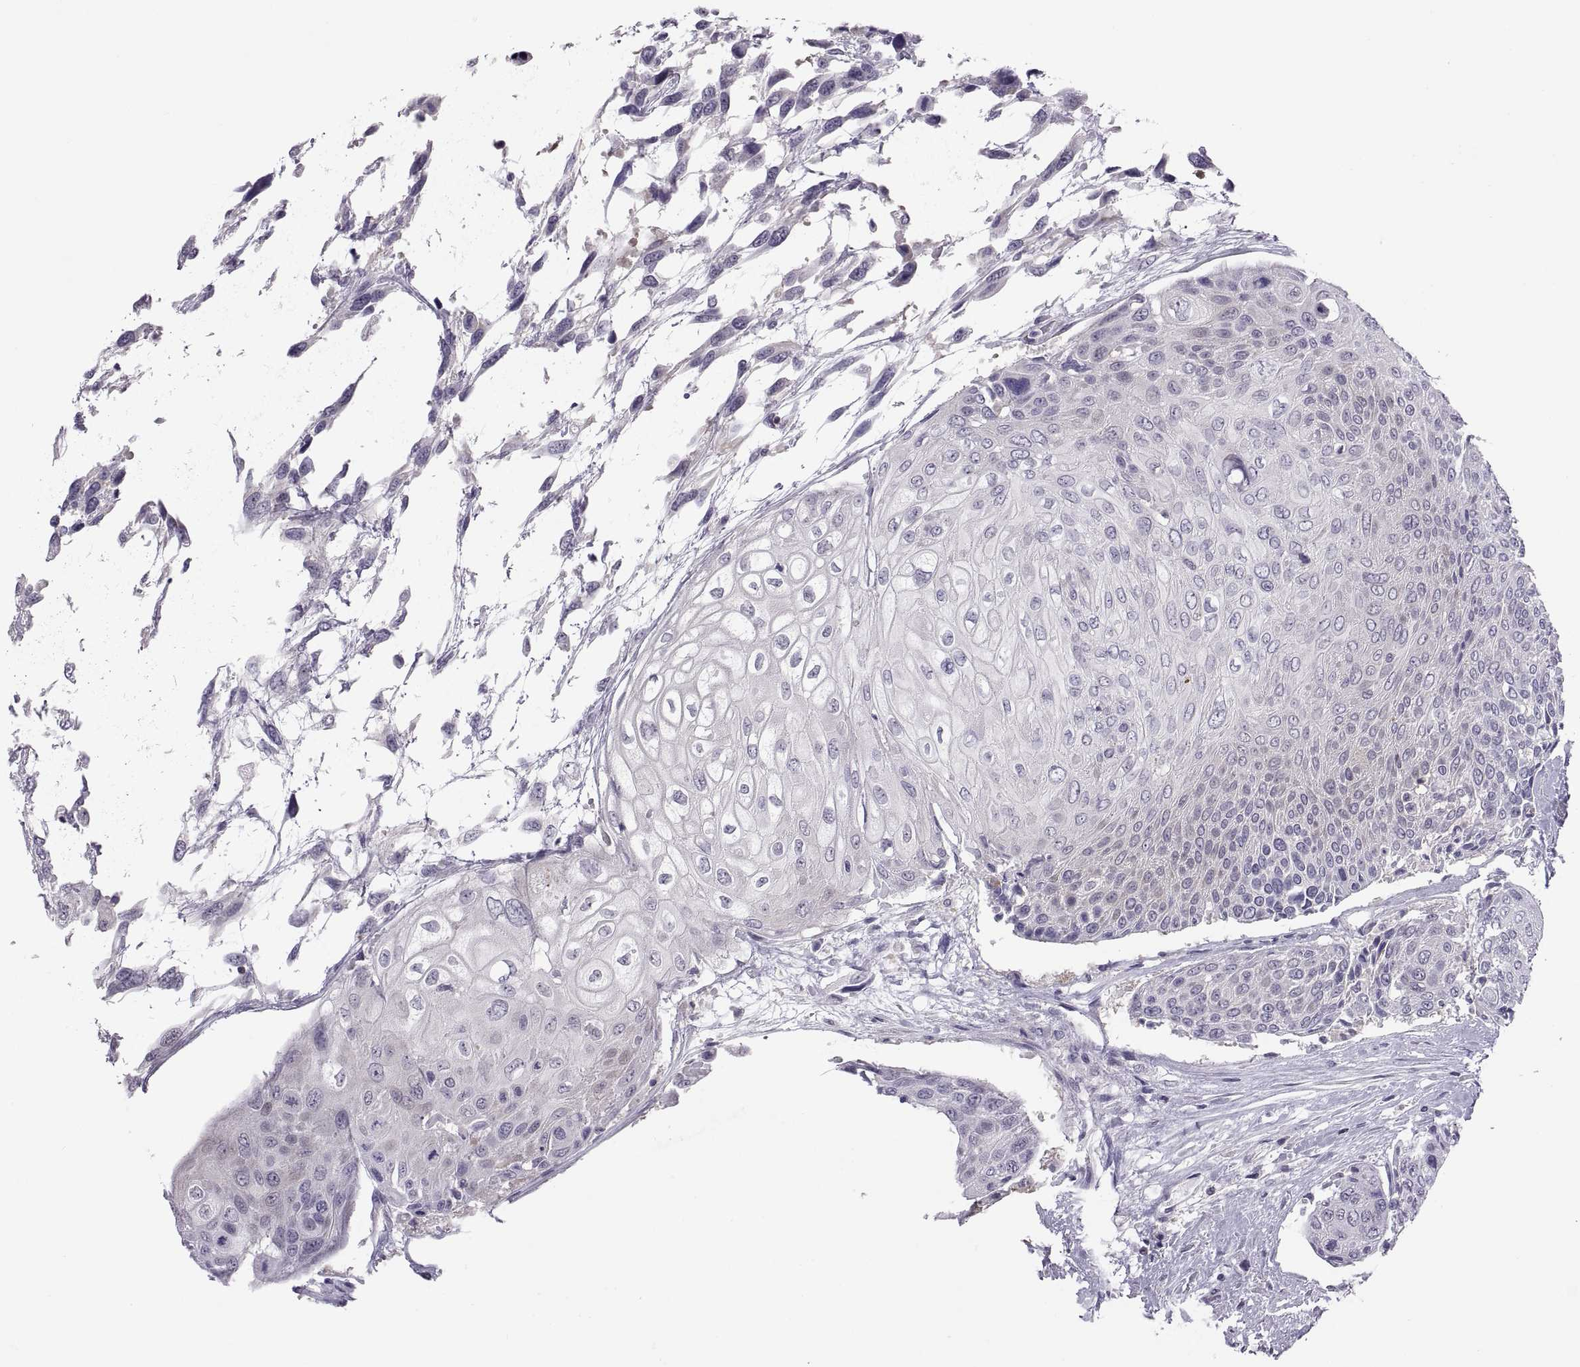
{"staining": {"intensity": "negative", "quantity": "none", "location": "none"}, "tissue": "urothelial cancer", "cell_type": "Tumor cells", "image_type": "cancer", "snomed": [{"axis": "morphology", "description": "Urothelial carcinoma, High grade"}, {"axis": "topography", "description": "Urinary bladder"}], "caption": "High power microscopy photomicrograph of an IHC photomicrograph of urothelial cancer, revealing no significant expression in tumor cells.", "gene": "TTC21A", "patient": {"sex": "female", "age": 70}}